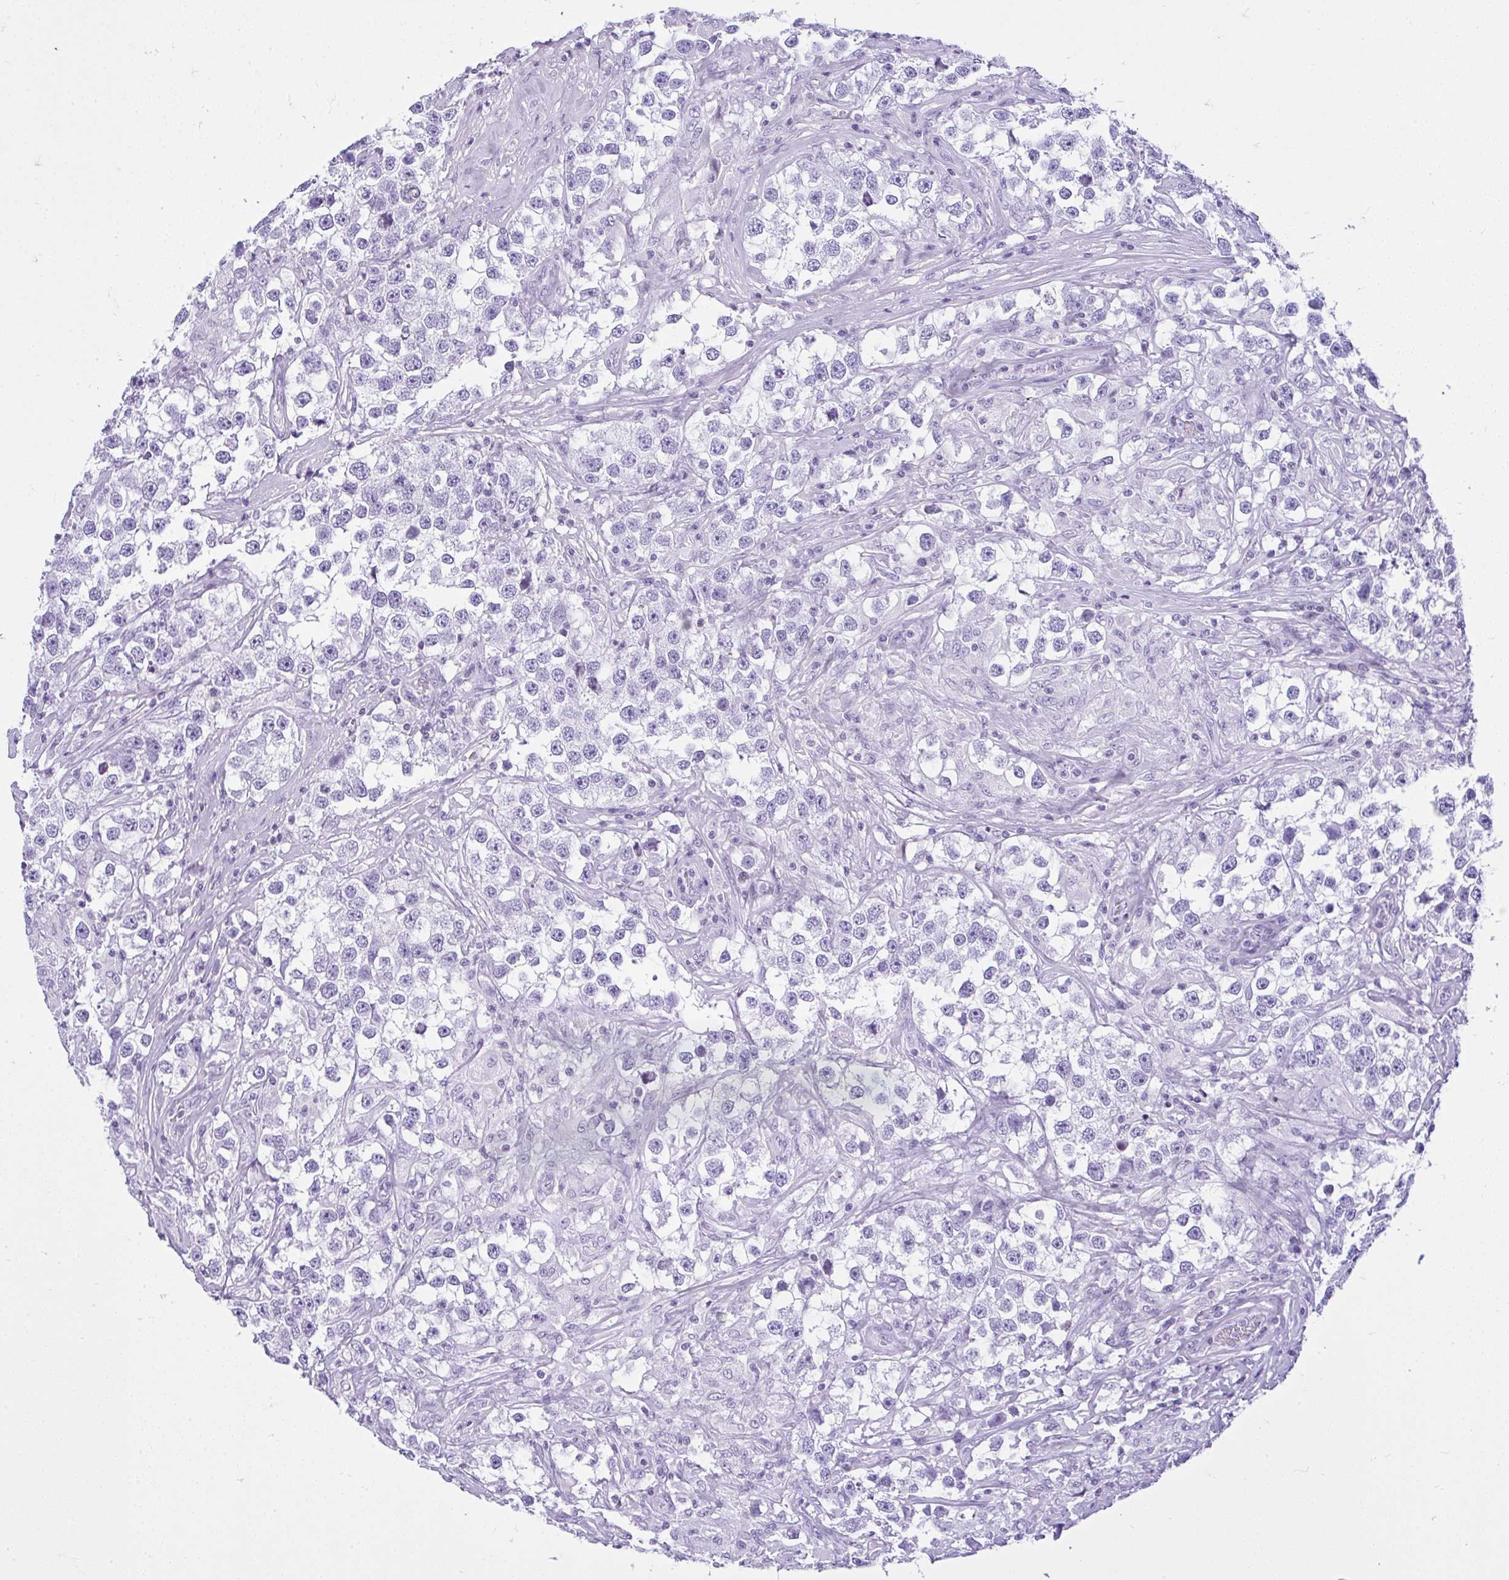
{"staining": {"intensity": "negative", "quantity": "none", "location": "none"}, "tissue": "testis cancer", "cell_type": "Tumor cells", "image_type": "cancer", "snomed": [{"axis": "morphology", "description": "Seminoma, NOS"}, {"axis": "topography", "description": "Testis"}], "caption": "Tumor cells are negative for brown protein staining in testis cancer.", "gene": "KRT27", "patient": {"sex": "male", "age": 46}}